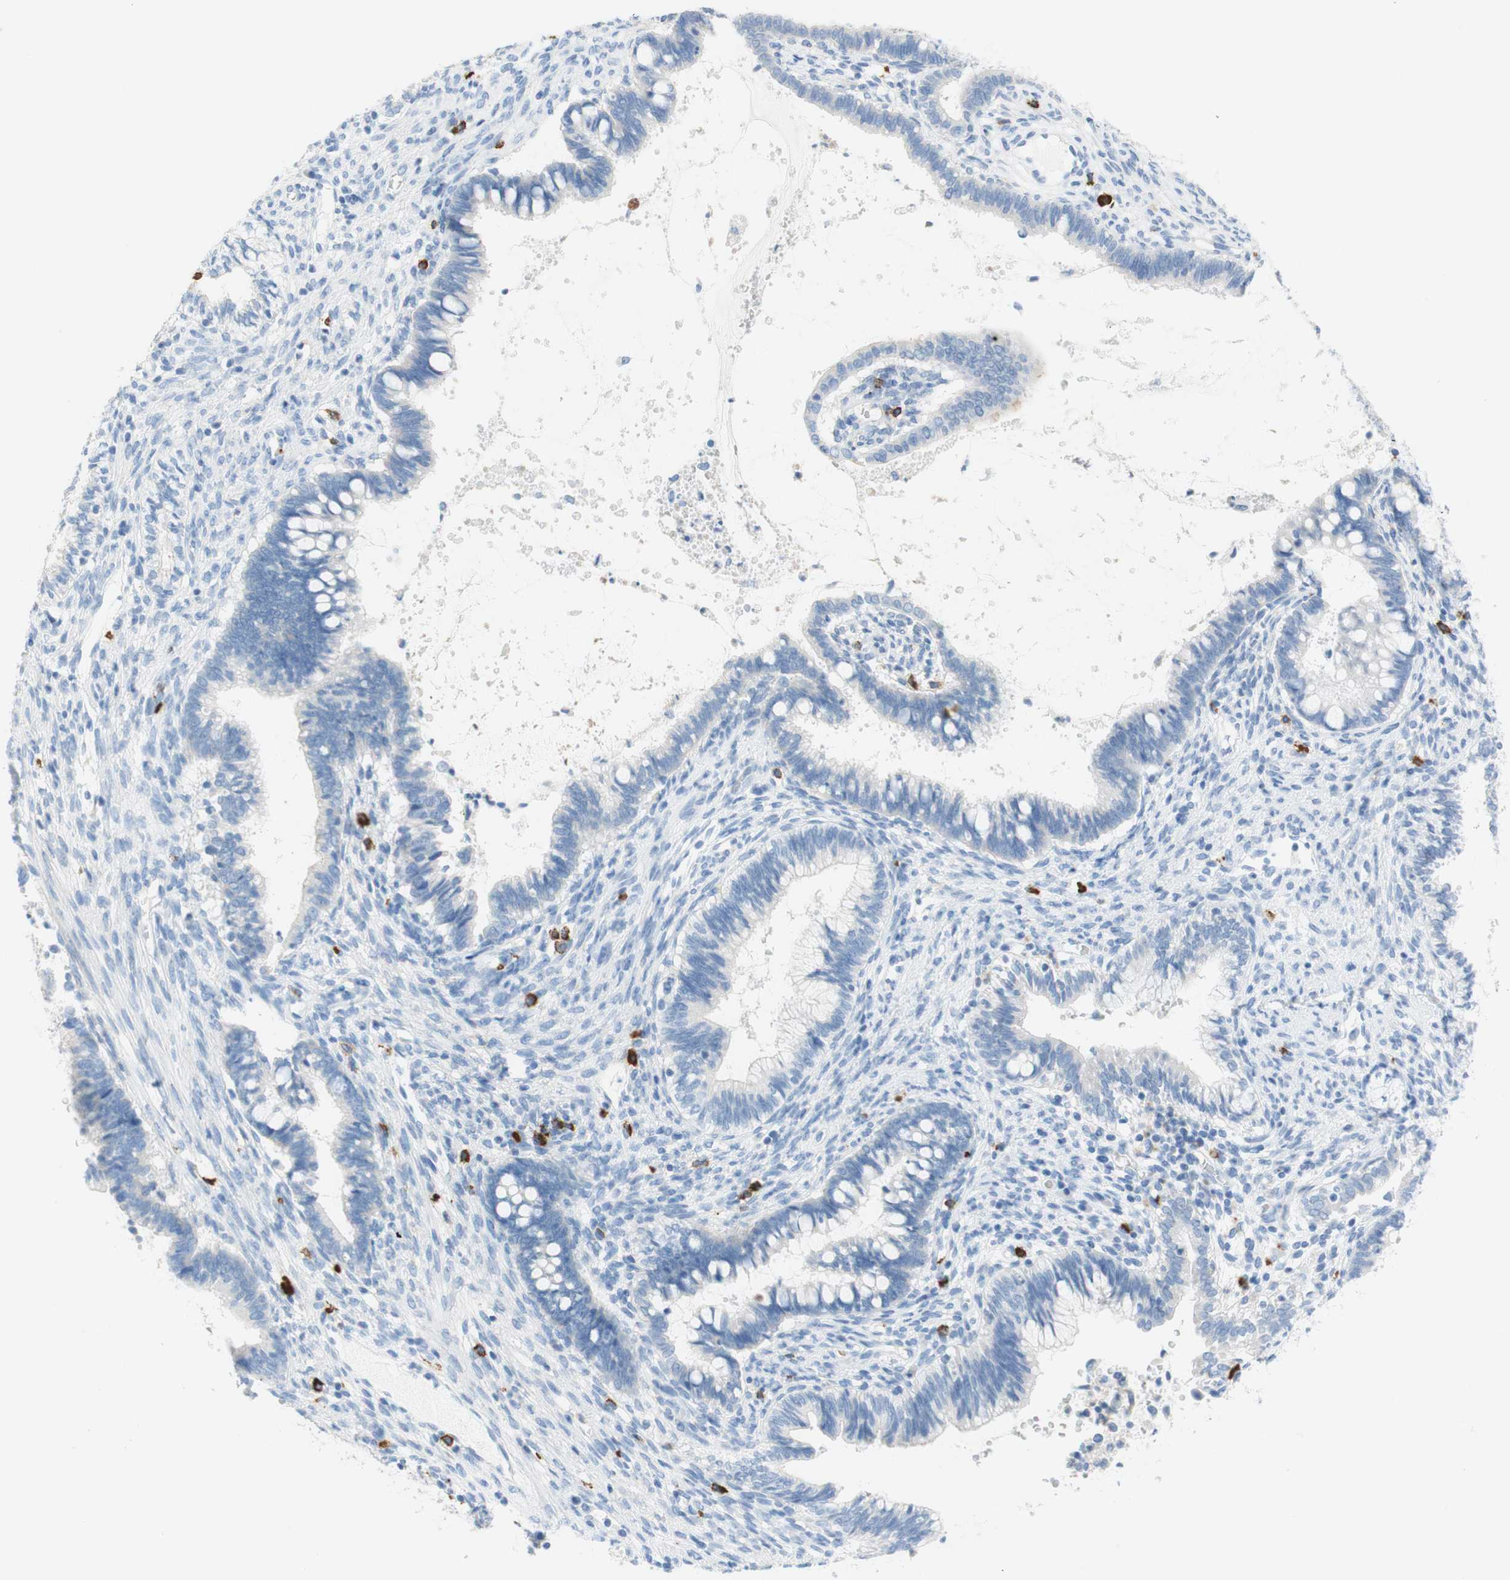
{"staining": {"intensity": "negative", "quantity": "none", "location": "none"}, "tissue": "cervical cancer", "cell_type": "Tumor cells", "image_type": "cancer", "snomed": [{"axis": "morphology", "description": "Adenocarcinoma, NOS"}, {"axis": "topography", "description": "Cervix"}], "caption": "Immunohistochemical staining of human cervical adenocarcinoma demonstrates no significant staining in tumor cells. Nuclei are stained in blue.", "gene": "CEACAM1", "patient": {"sex": "female", "age": 44}}